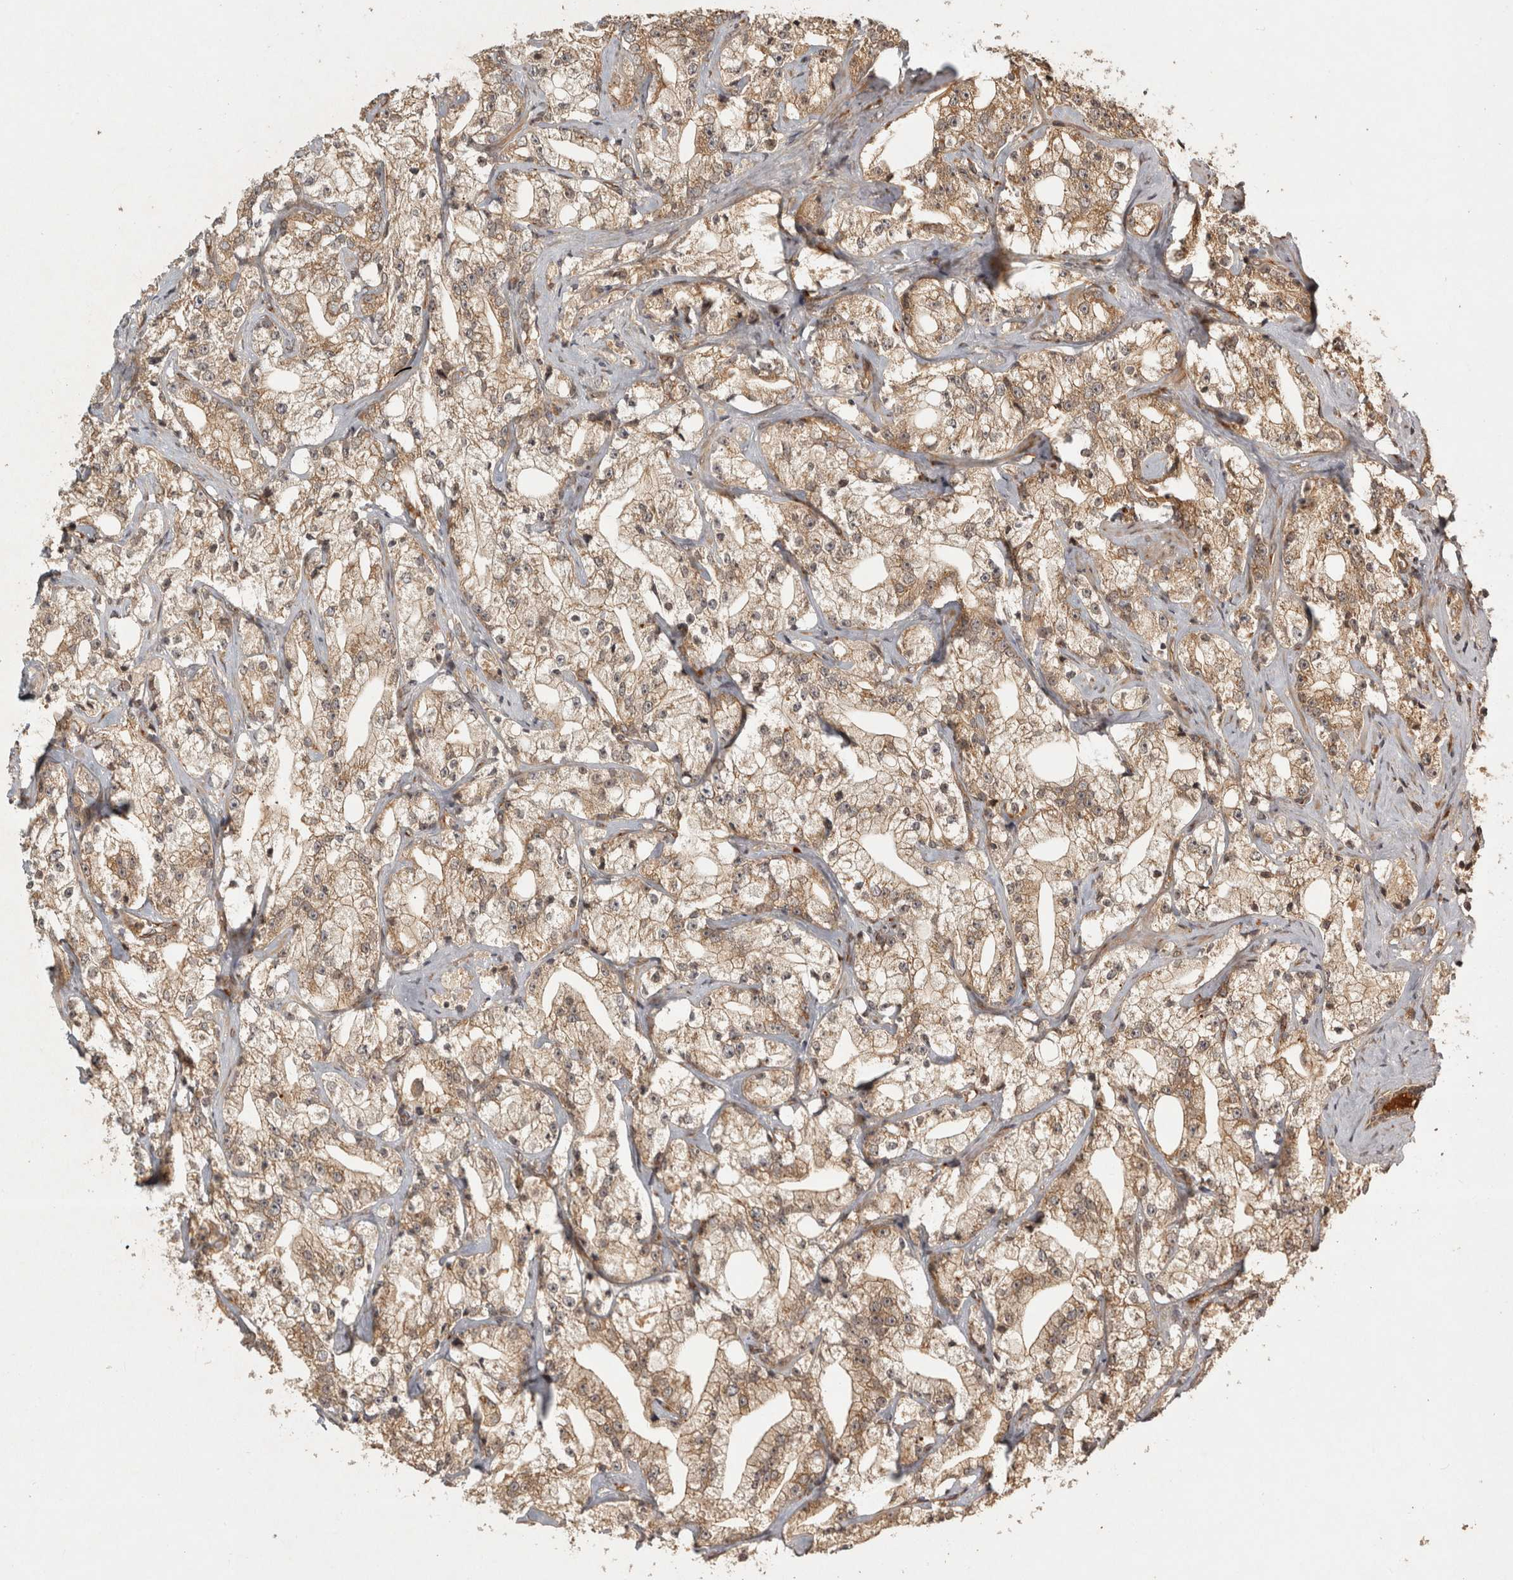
{"staining": {"intensity": "weak", "quantity": ">75%", "location": "cytoplasmic/membranous"}, "tissue": "prostate cancer", "cell_type": "Tumor cells", "image_type": "cancer", "snomed": [{"axis": "morphology", "description": "Adenocarcinoma, High grade"}, {"axis": "topography", "description": "Prostate"}], "caption": "Weak cytoplasmic/membranous protein expression is seen in approximately >75% of tumor cells in prostate cancer.", "gene": "CAMSAP2", "patient": {"sex": "male", "age": 64}}